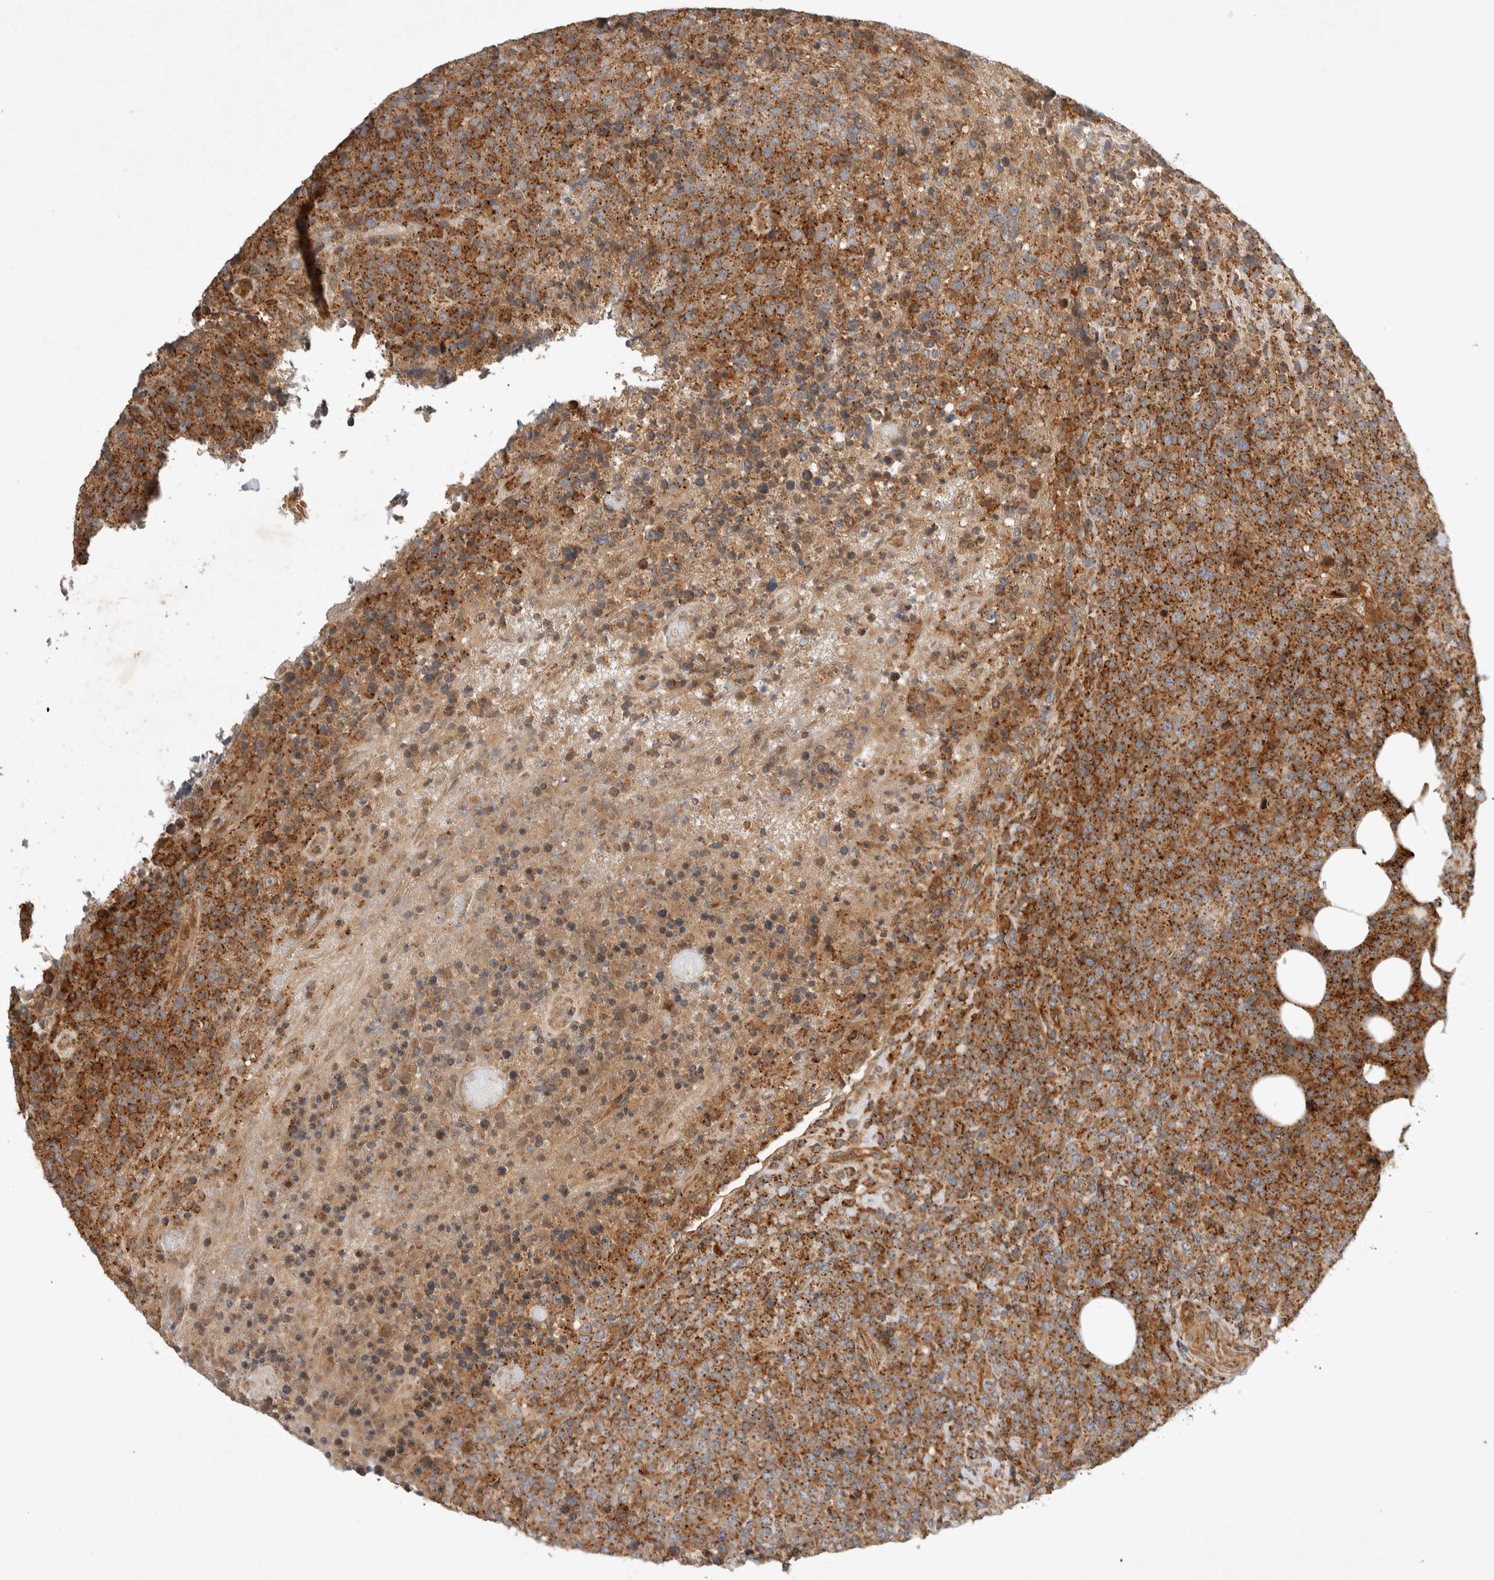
{"staining": {"intensity": "strong", "quantity": ">75%", "location": "cytoplasmic/membranous"}, "tissue": "lymphoma", "cell_type": "Tumor cells", "image_type": "cancer", "snomed": [{"axis": "morphology", "description": "Malignant lymphoma, non-Hodgkin's type, High grade"}, {"axis": "topography", "description": "Lymph node"}], "caption": "Immunohistochemistry of high-grade malignant lymphoma, non-Hodgkin's type exhibits high levels of strong cytoplasmic/membranous positivity in approximately >75% of tumor cells. (Stains: DAB (3,3'-diaminobenzidine) in brown, nuclei in blue, Microscopy: brightfield microscopy at high magnification).", "gene": "ARMC9", "patient": {"sex": "male", "age": 13}}